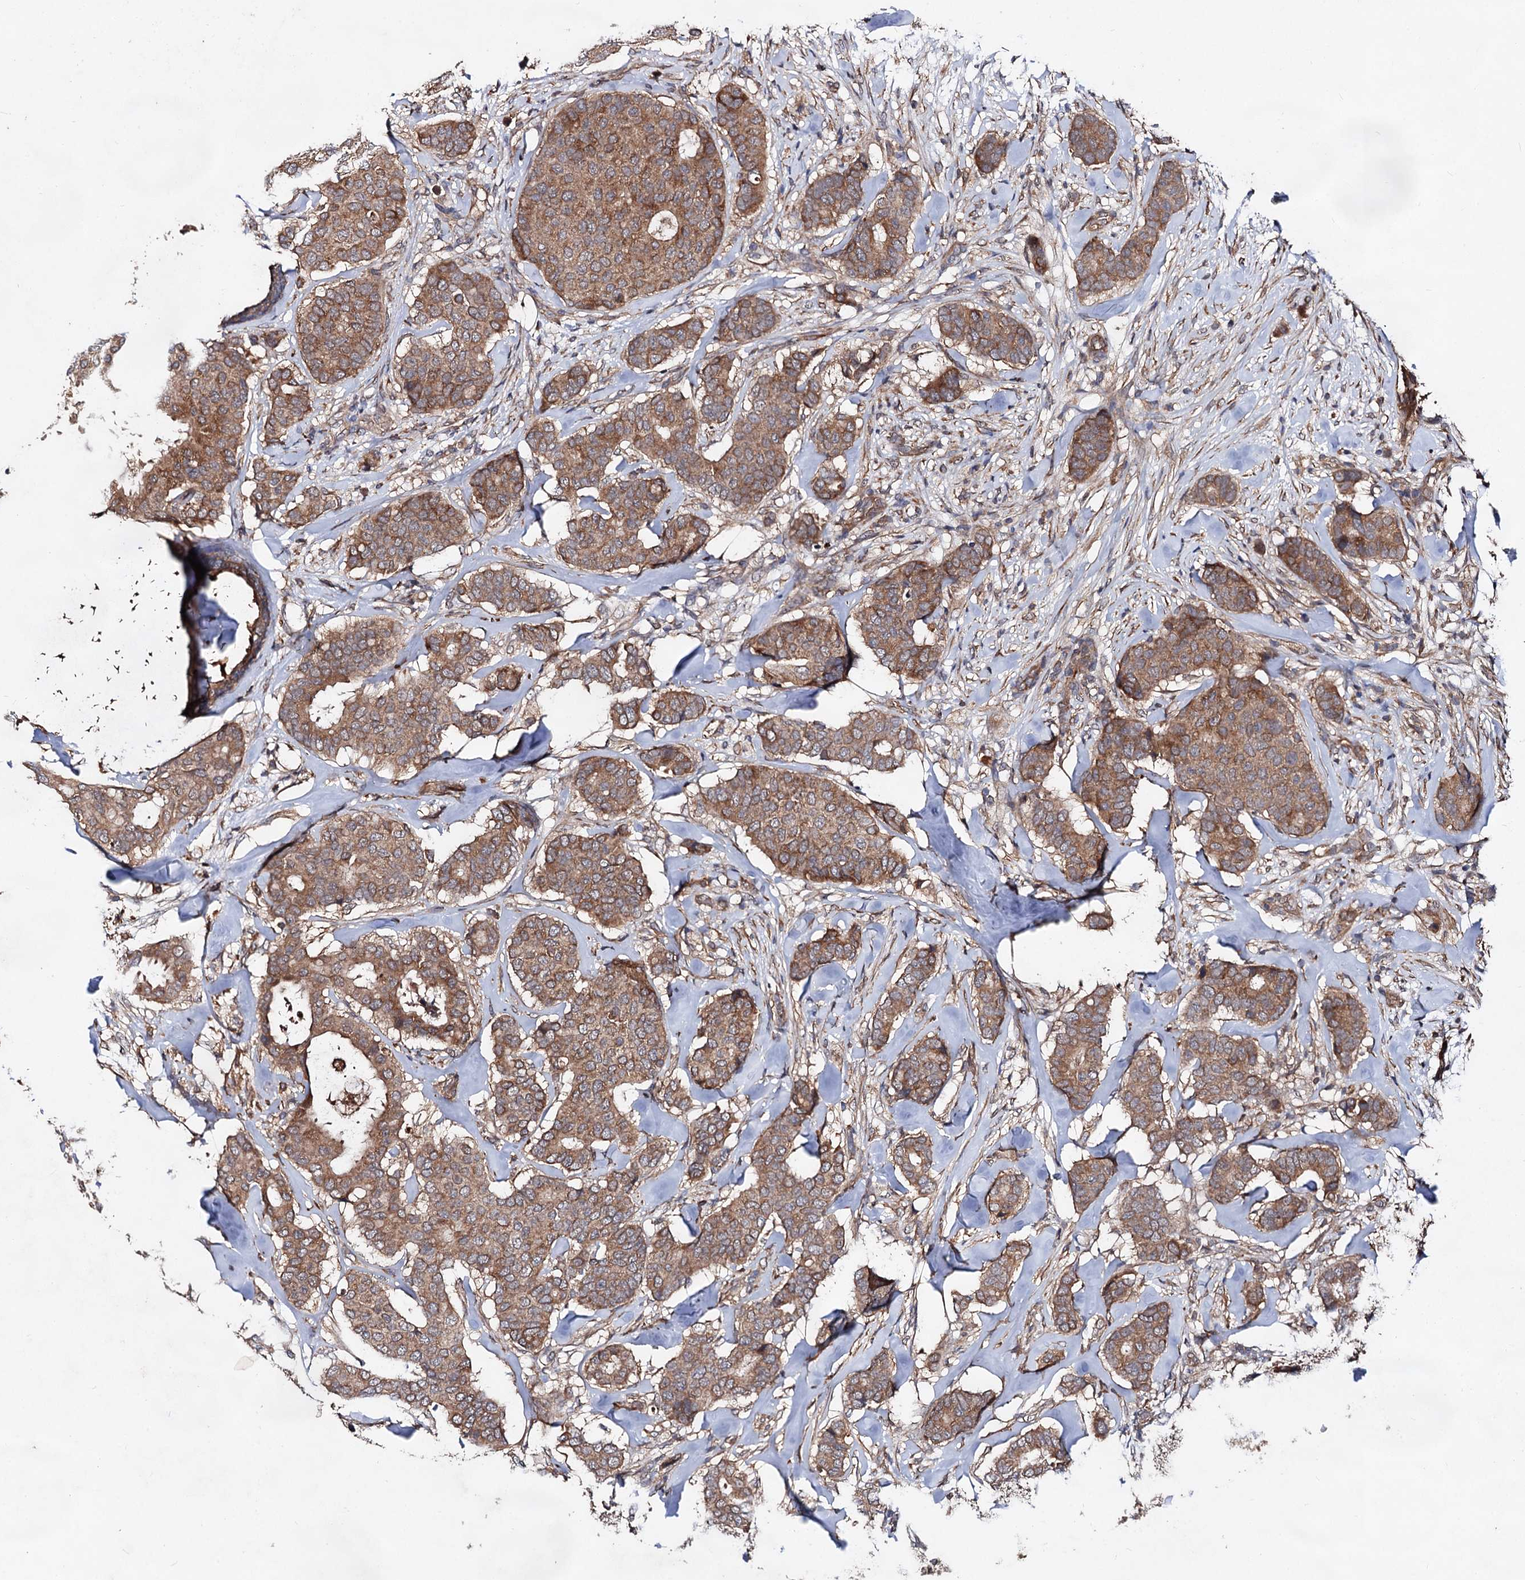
{"staining": {"intensity": "moderate", "quantity": ">75%", "location": "cytoplasmic/membranous"}, "tissue": "breast cancer", "cell_type": "Tumor cells", "image_type": "cancer", "snomed": [{"axis": "morphology", "description": "Duct carcinoma"}, {"axis": "topography", "description": "Breast"}], "caption": "Immunohistochemical staining of human breast cancer (invasive ductal carcinoma) demonstrates medium levels of moderate cytoplasmic/membranous expression in approximately >75% of tumor cells.", "gene": "TEX9", "patient": {"sex": "female", "age": 75}}